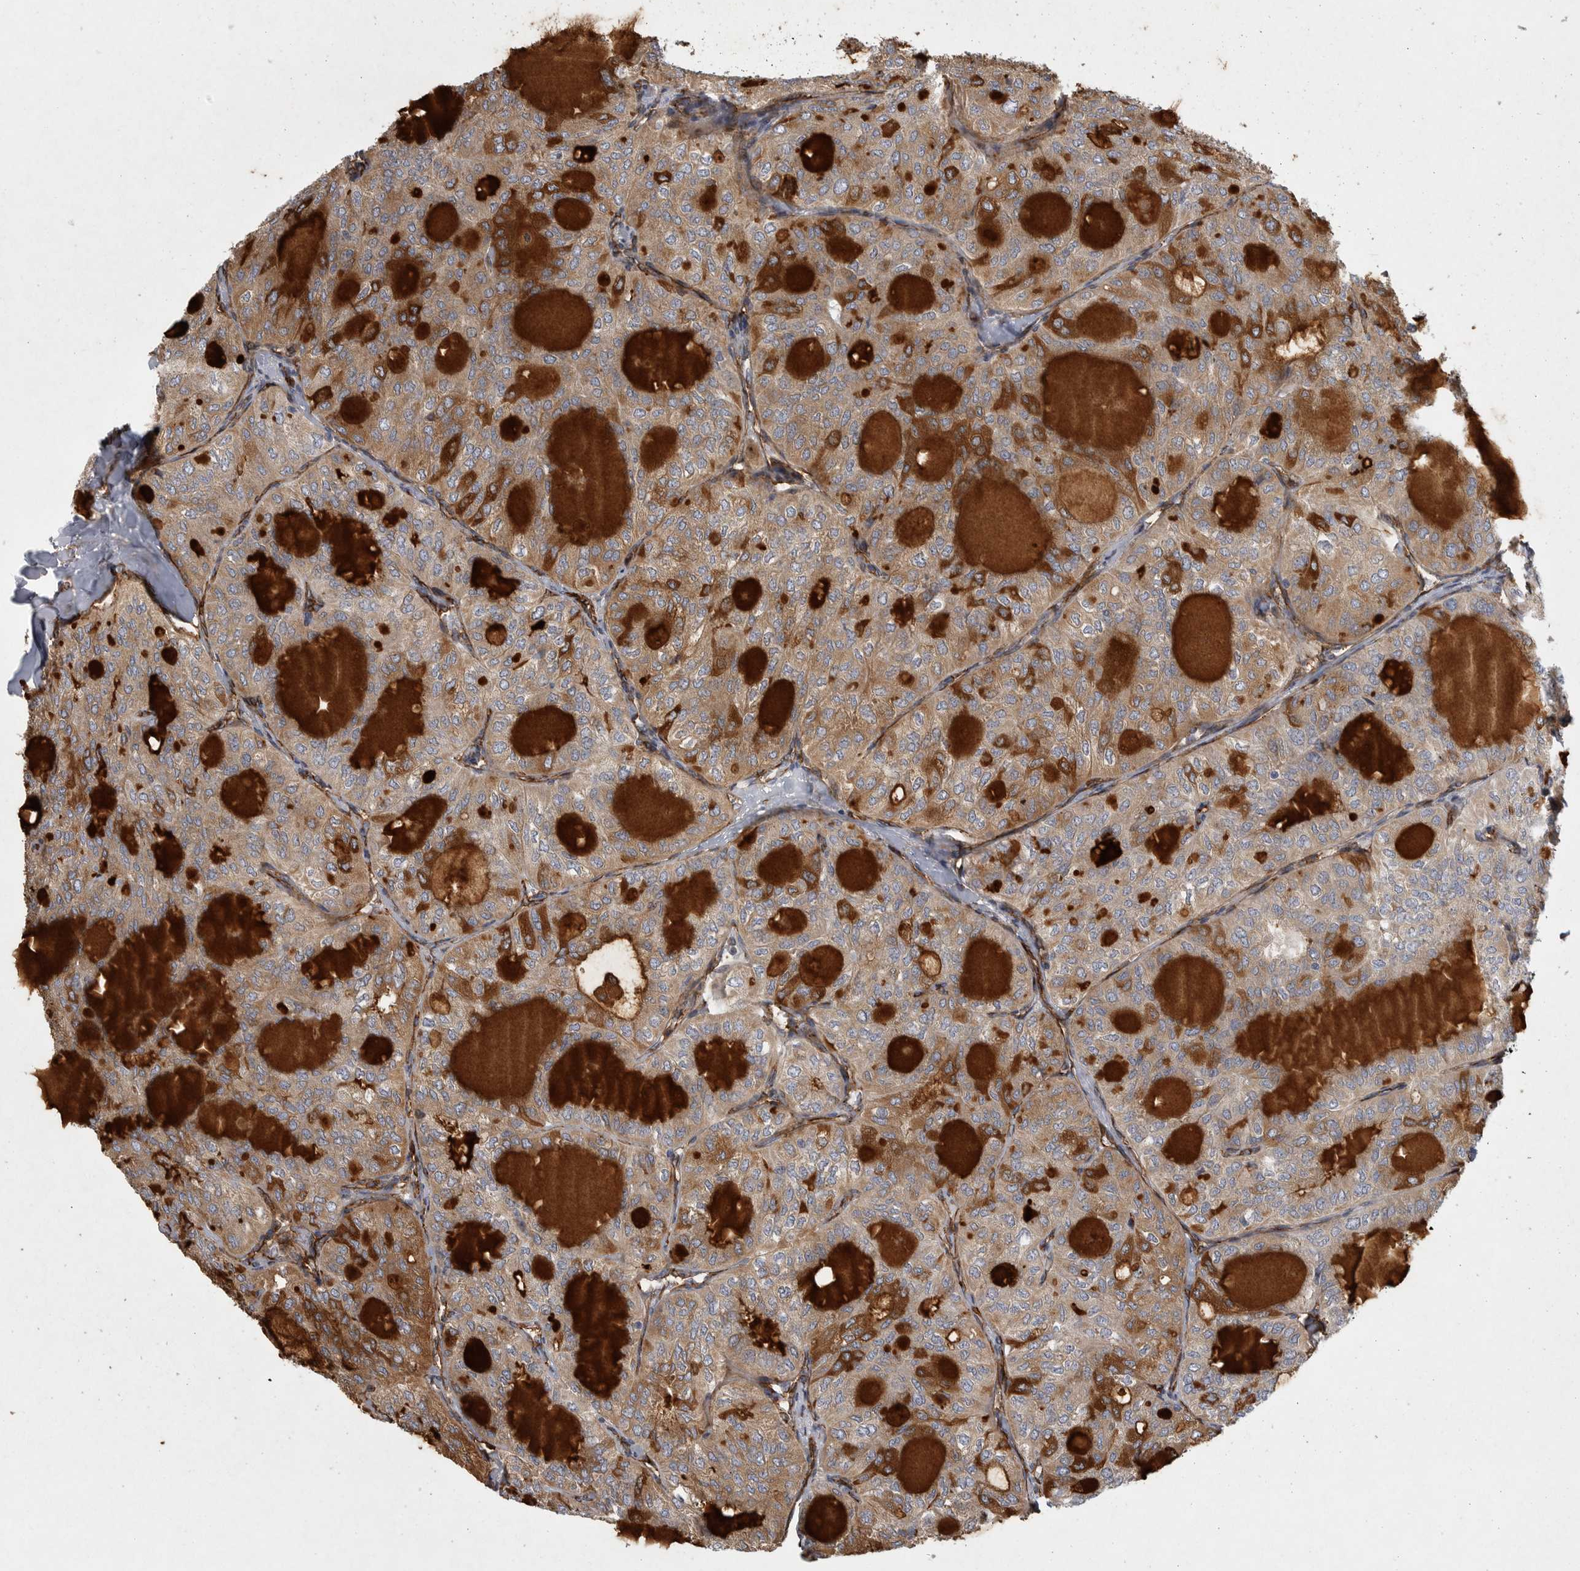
{"staining": {"intensity": "moderate", "quantity": ">75%", "location": "cytoplasmic/membranous"}, "tissue": "thyroid cancer", "cell_type": "Tumor cells", "image_type": "cancer", "snomed": [{"axis": "morphology", "description": "Follicular adenoma carcinoma, NOS"}, {"axis": "topography", "description": "Thyroid gland"}], "caption": "Moderate cytoplasmic/membranous protein positivity is present in approximately >75% of tumor cells in thyroid cancer (follicular adenoma carcinoma). The staining was performed using DAB to visualize the protein expression in brown, while the nuclei were stained in blue with hematoxylin (Magnification: 20x).", "gene": "MINPP1", "patient": {"sex": "male", "age": 75}}